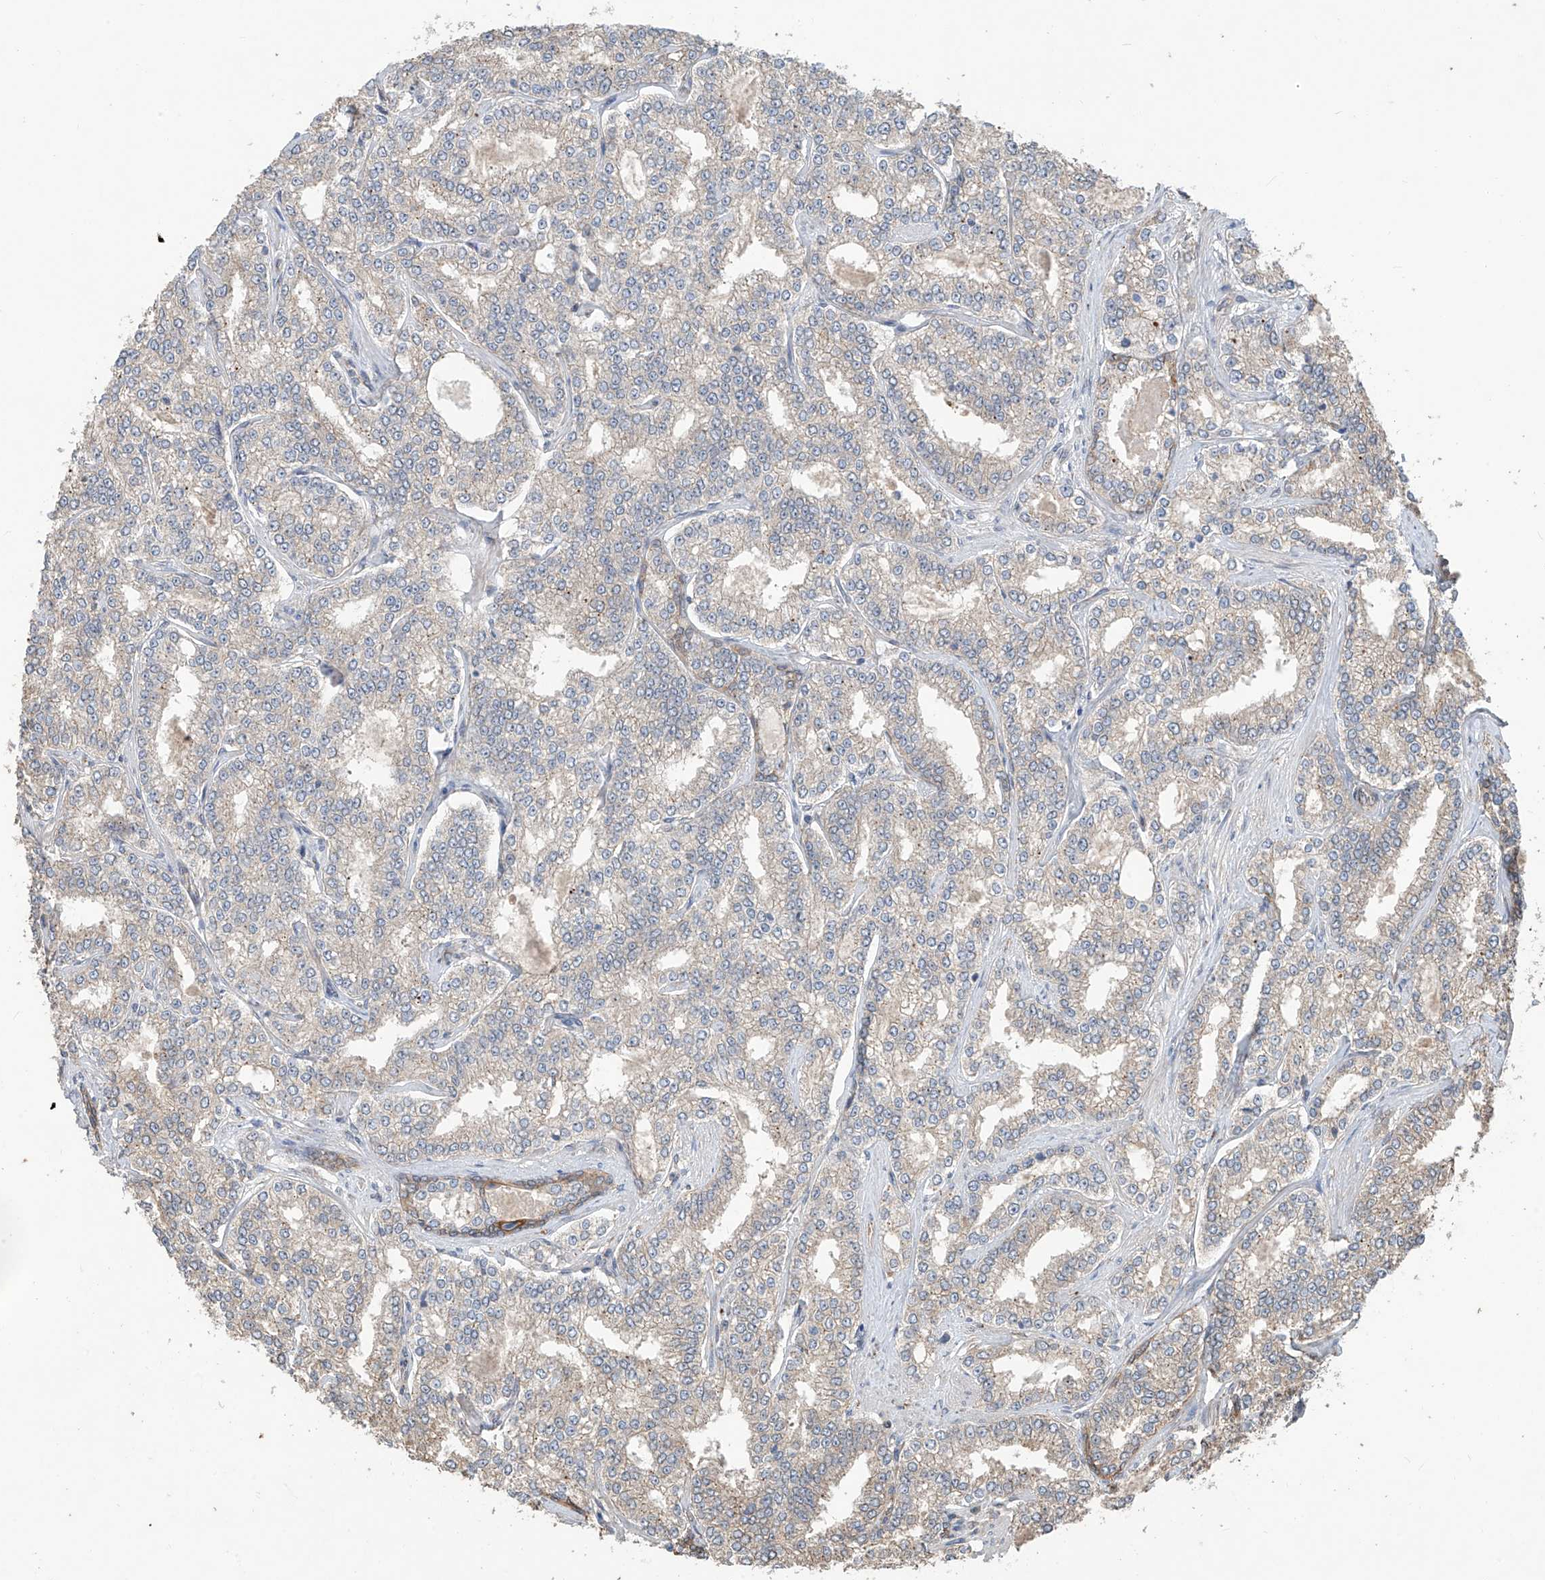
{"staining": {"intensity": "weak", "quantity": "25%-75%", "location": "cytoplasmic/membranous"}, "tissue": "prostate cancer", "cell_type": "Tumor cells", "image_type": "cancer", "snomed": [{"axis": "morphology", "description": "Normal tissue, NOS"}, {"axis": "morphology", "description": "Adenocarcinoma, High grade"}, {"axis": "topography", "description": "Prostate"}], "caption": "High-magnification brightfield microscopy of prostate high-grade adenocarcinoma stained with DAB (3,3'-diaminobenzidine) (brown) and counterstained with hematoxylin (blue). tumor cells exhibit weak cytoplasmic/membranous expression is seen in approximately25%-75% of cells. The staining was performed using DAB to visualize the protein expression in brown, while the nuclei were stained in blue with hematoxylin (Magnification: 20x).", "gene": "AGBL5", "patient": {"sex": "male", "age": 83}}